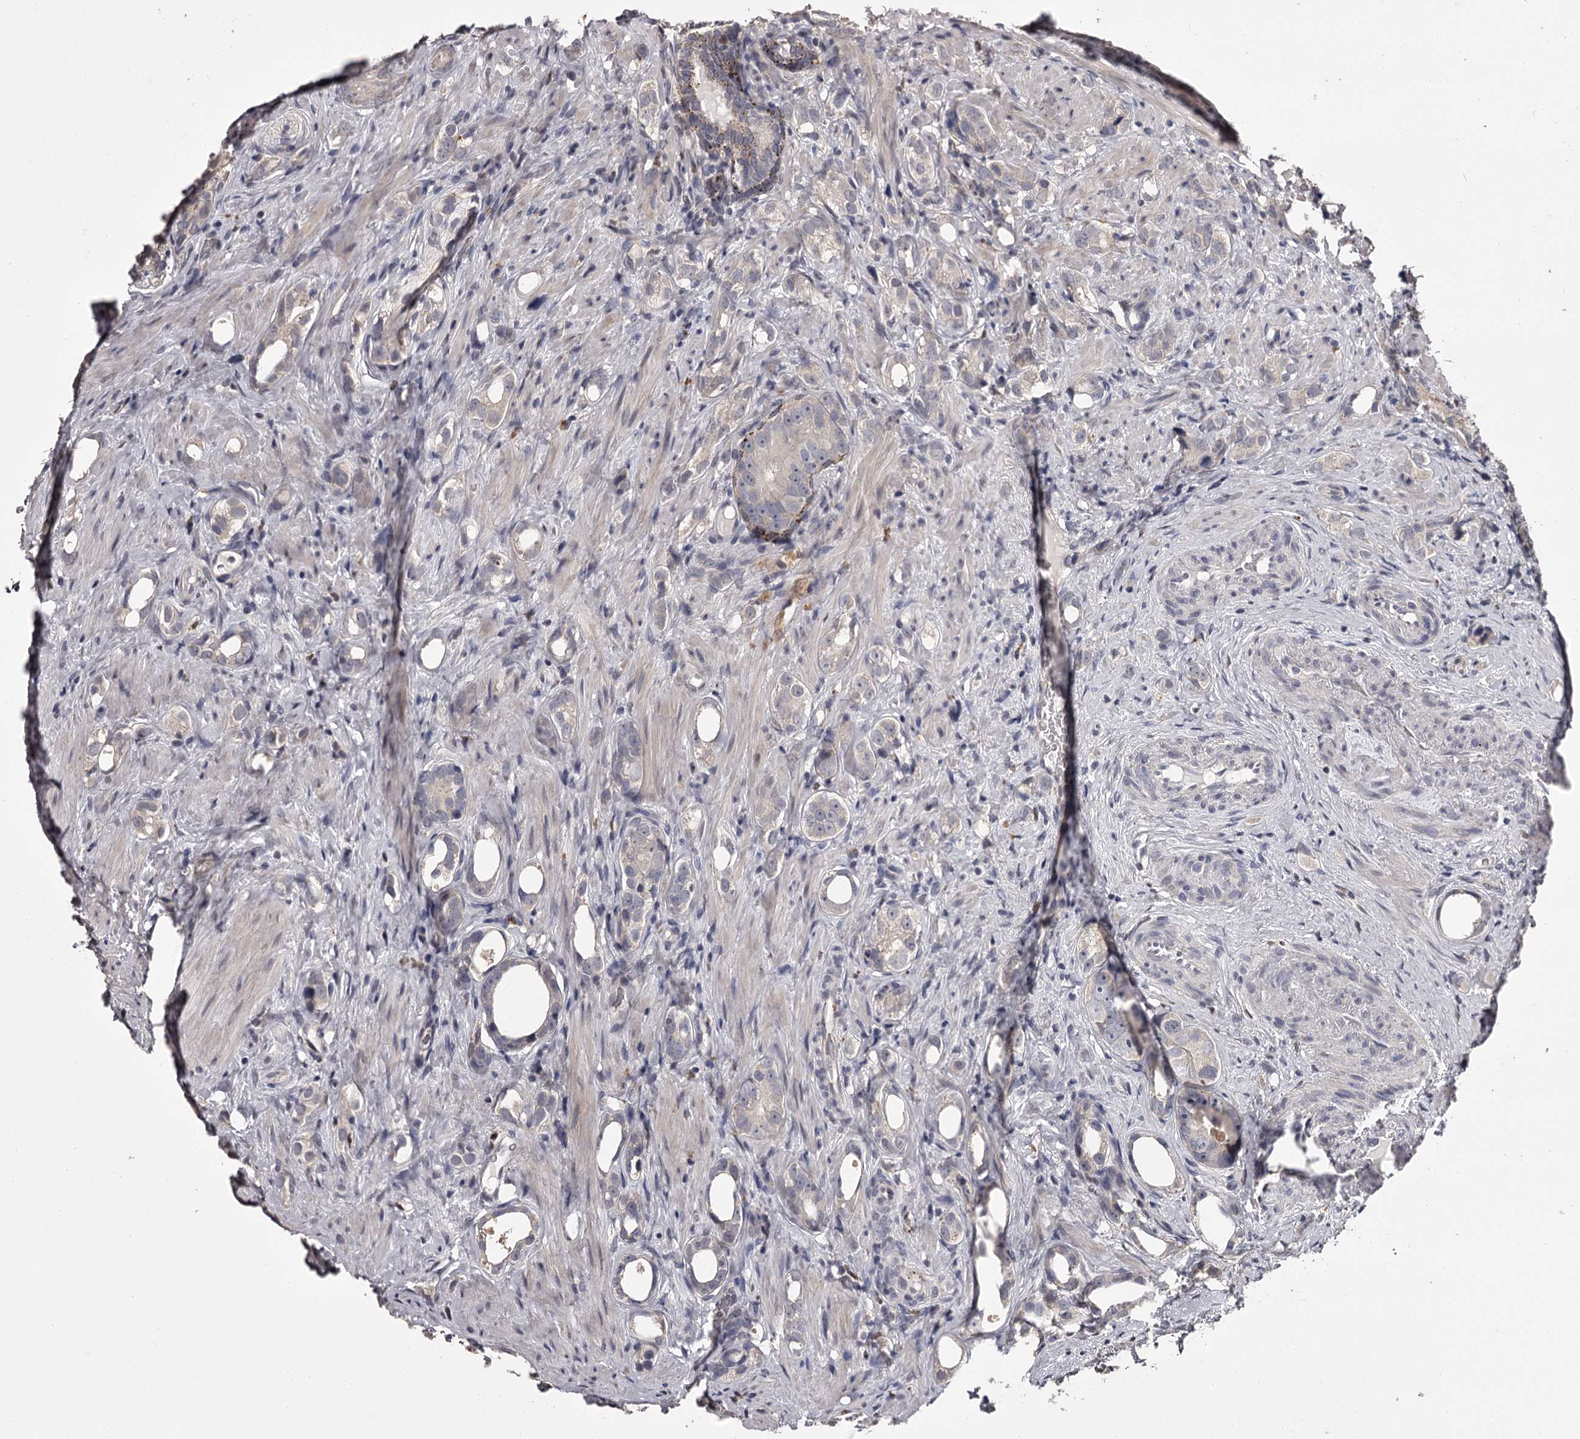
{"staining": {"intensity": "negative", "quantity": "none", "location": "none"}, "tissue": "prostate cancer", "cell_type": "Tumor cells", "image_type": "cancer", "snomed": [{"axis": "morphology", "description": "Adenocarcinoma, High grade"}, {"axis": "topography", "description": "Prostate"}], "caption": "A micrograph of human prostate cancer is negative for staining in tumor cells.", "gene": "SLC32A1", "patient": {"sex": "male", "age": 63}}